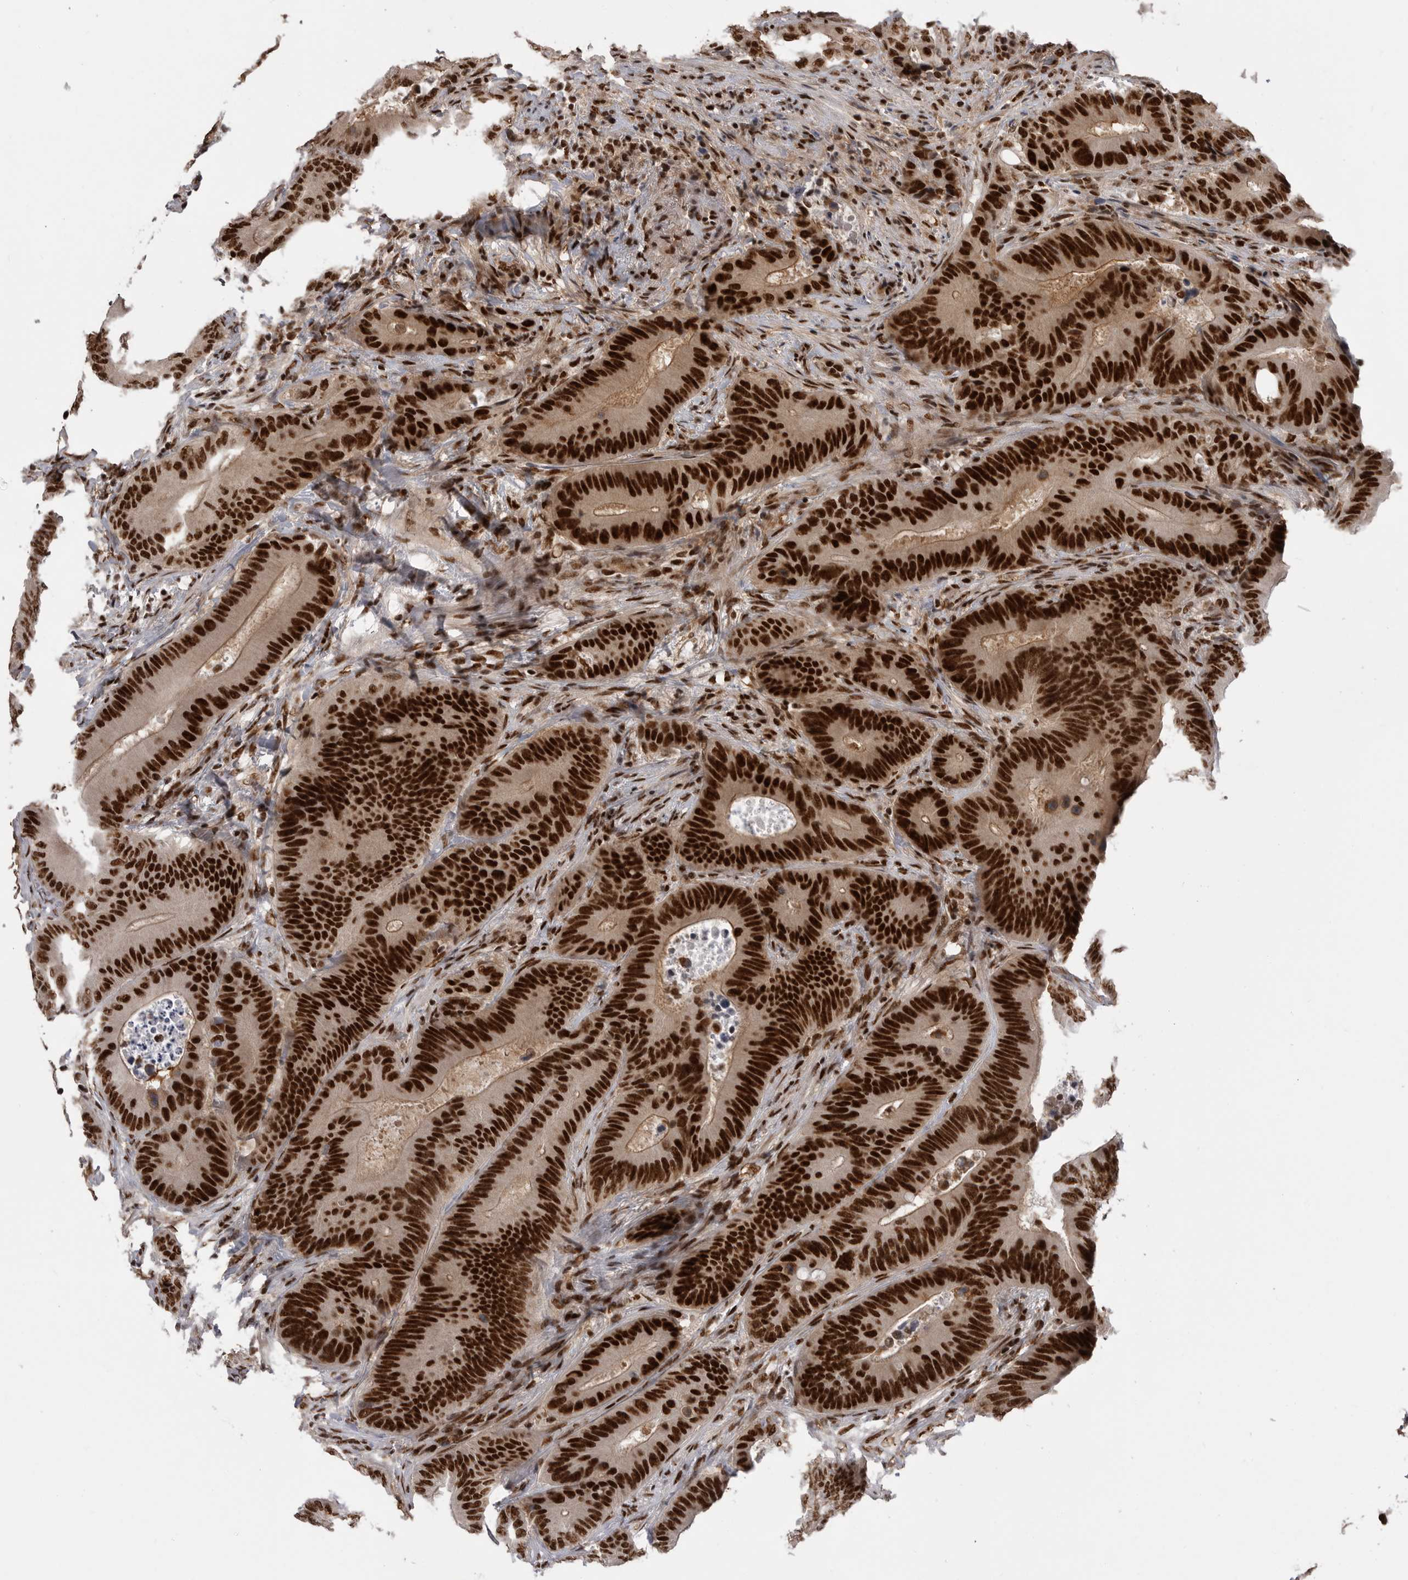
{"staining": {"intensity": "strong", "quantity": ">75%", "location": "nuclear"}, "tissue": "colorectal cancer", "cell_type": "Tumor cells", "image_type": "cancer", "snomed": [{"axis": "morphology", "description": "Adenocarcinoma, NOS"}, {"axis": "topography", "description": "Colon"}], "caption": "Immunohistochemistry (IHC) staining of adenocarcinoma (colorectal), which displays high levels of strong nuclear expression in about >75% of tumor cells indicating strong nuclear protein expression. The staining was performed using DAB (brown) for protein detection and nuclei were counterstained in hematoxylin (blue).", "gene": "PPP1R8", "patient": {"sex": "male", "age": 83}}